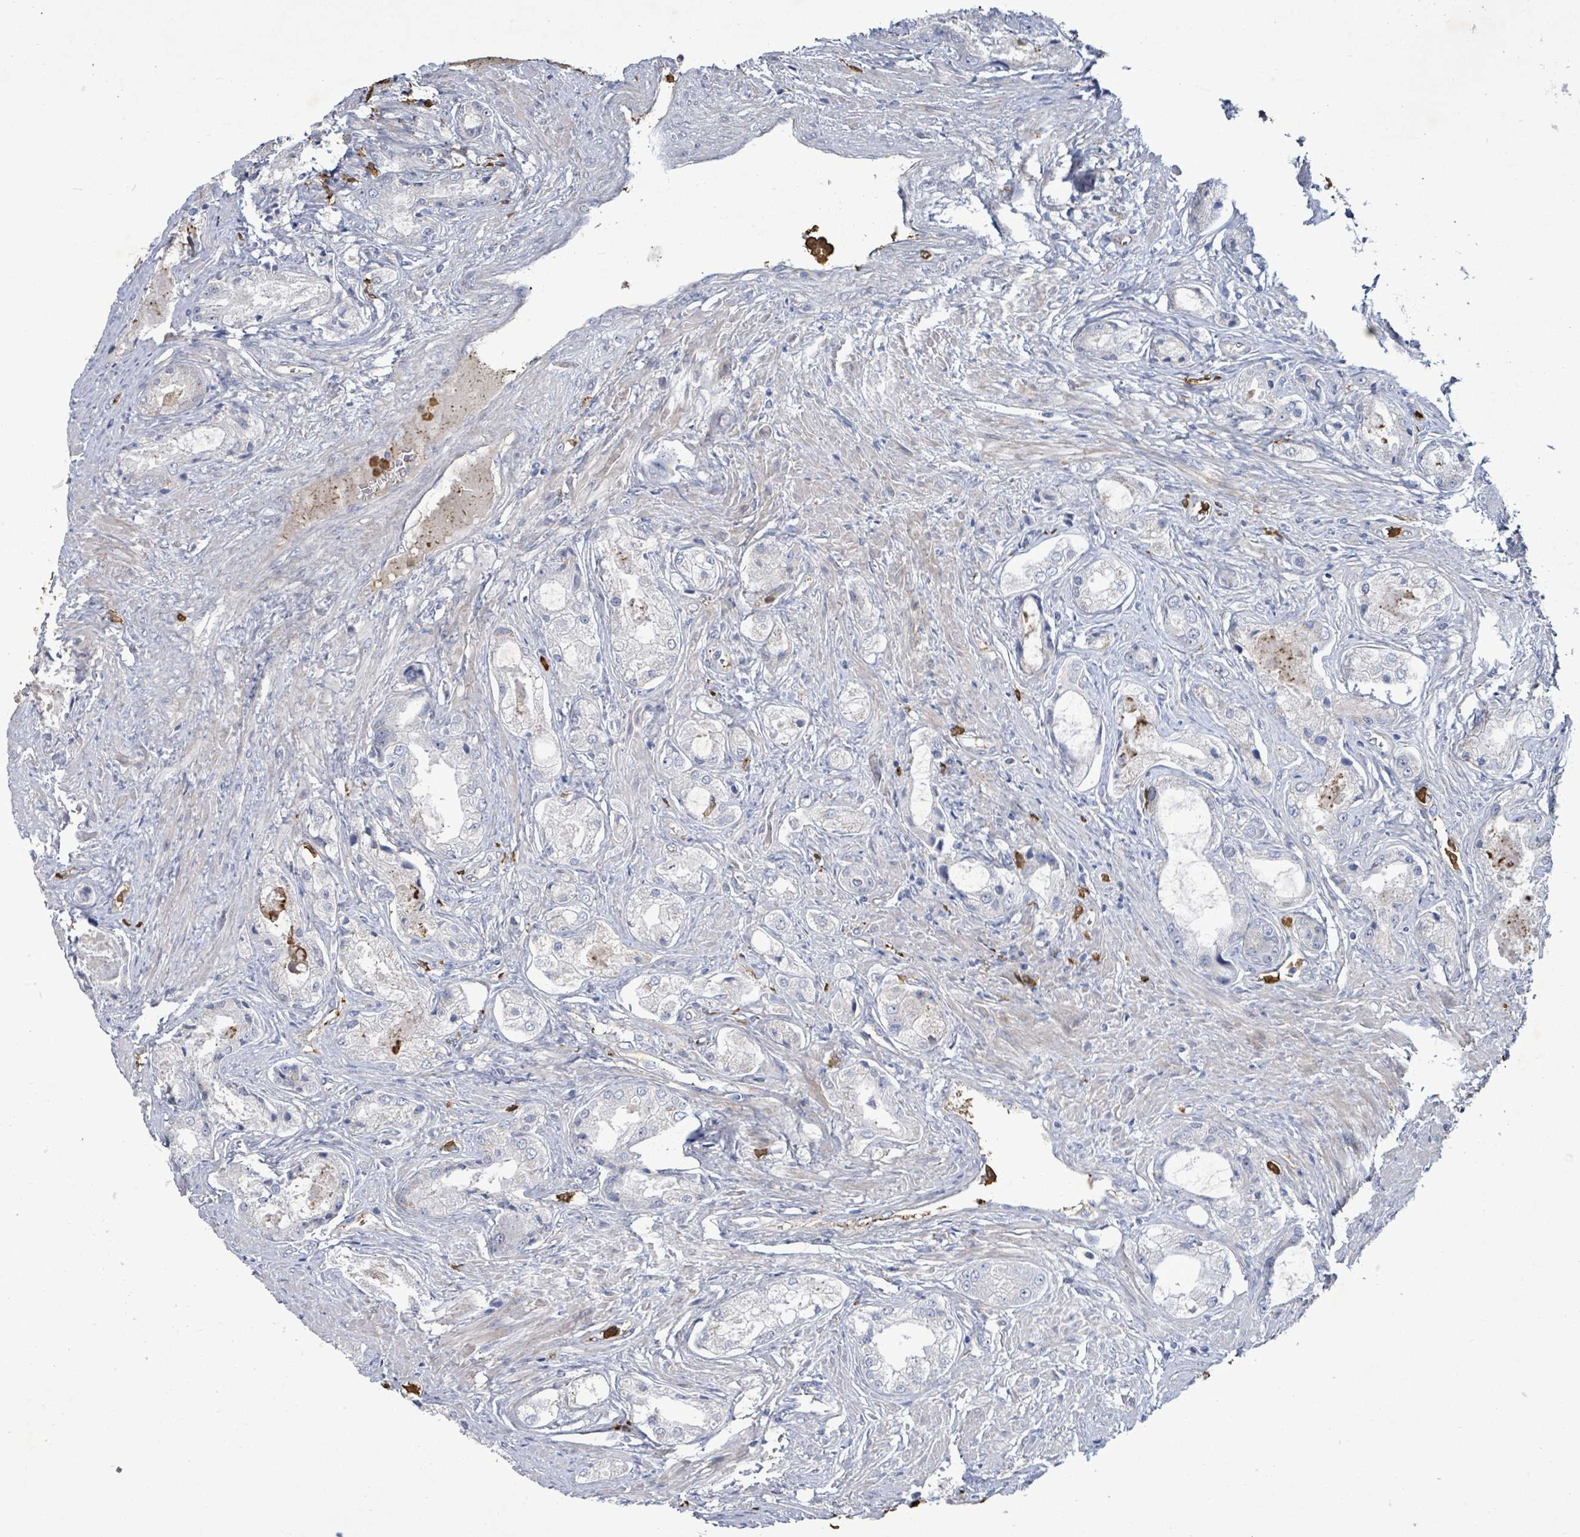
{"staining": {"intensity": "negative", "quantity": "none", "location": "none"}, "tissue": "prostate cancer", "cell_type": "Tumor cells", "image_type": "cancer", "snomed": [{"axis": "morphology", "description": "Adenocarcinoma, Low grade"}, {"axis": "topography", "description": "Prostate"}], "caption": "This is an IHC photomicrograph of human adenocarcinoma (low-grade) (prostate). There is no expression in tumor cells.", "gene": "FAM210A", "patient": {"sex": "male", "age": 68}}